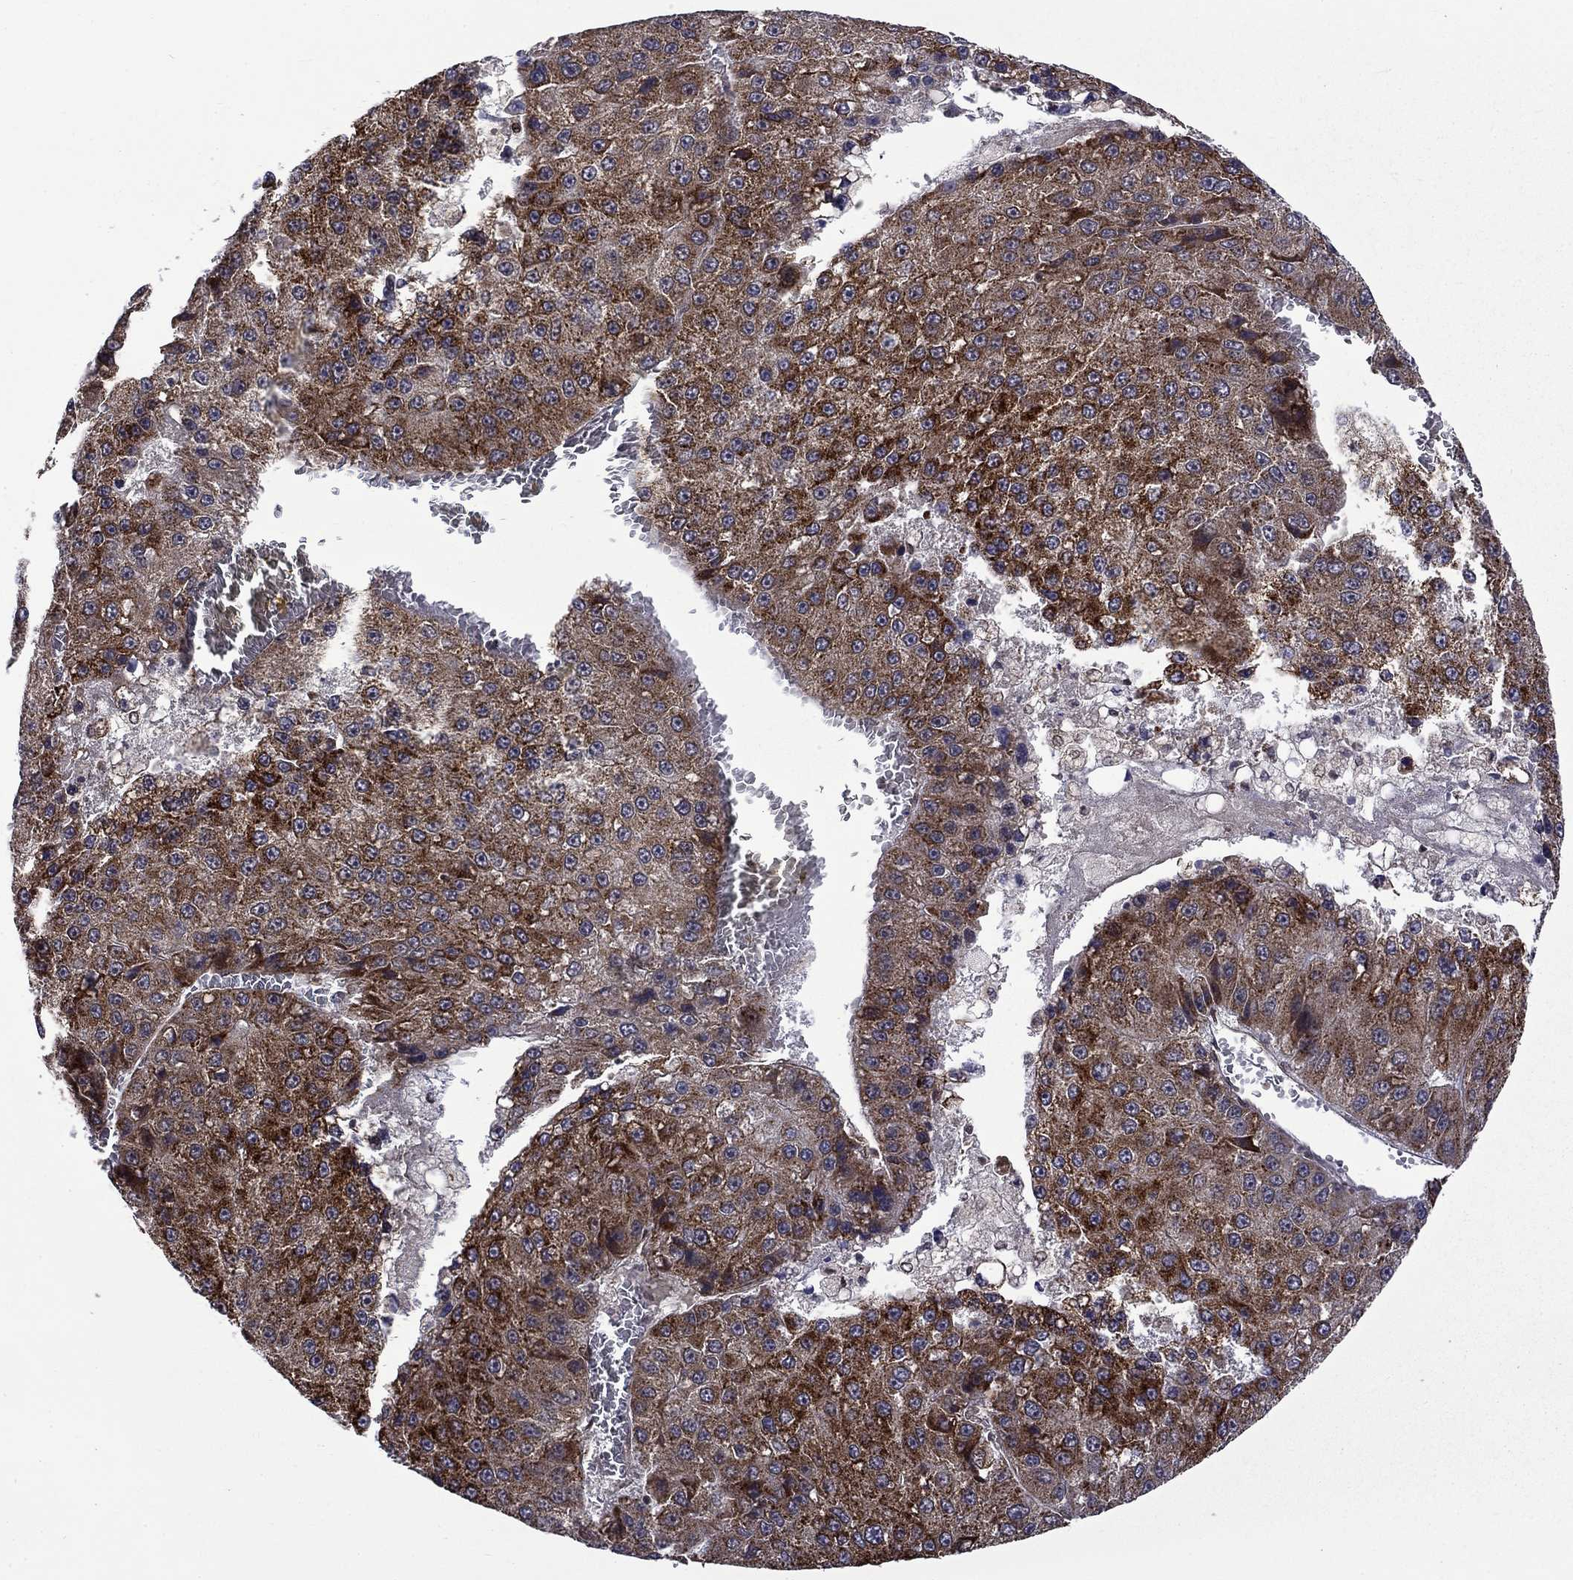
{"staining": {"intensity": "strong", "quantity": "25%-75%", "location": "cytoplasmic/membranous"}, "tissue": "liver cancer", "cell_type": "Tumor cells", "image_type": "cancer", "snomed": [{"axis": "morphology", "description": "Carcinoma, Hepatocellular, NOS"}, {"axis": "topography", "description": "Liver"}], "caption": "IHC of human liver hepatocellular carcinoma exhibits high levels of strong cytoplasmic/membranous staining in approximately 25%-75% of tumor cells.", "gene": "KPNA3", "patient": {"sex": "female", "age": 73}}